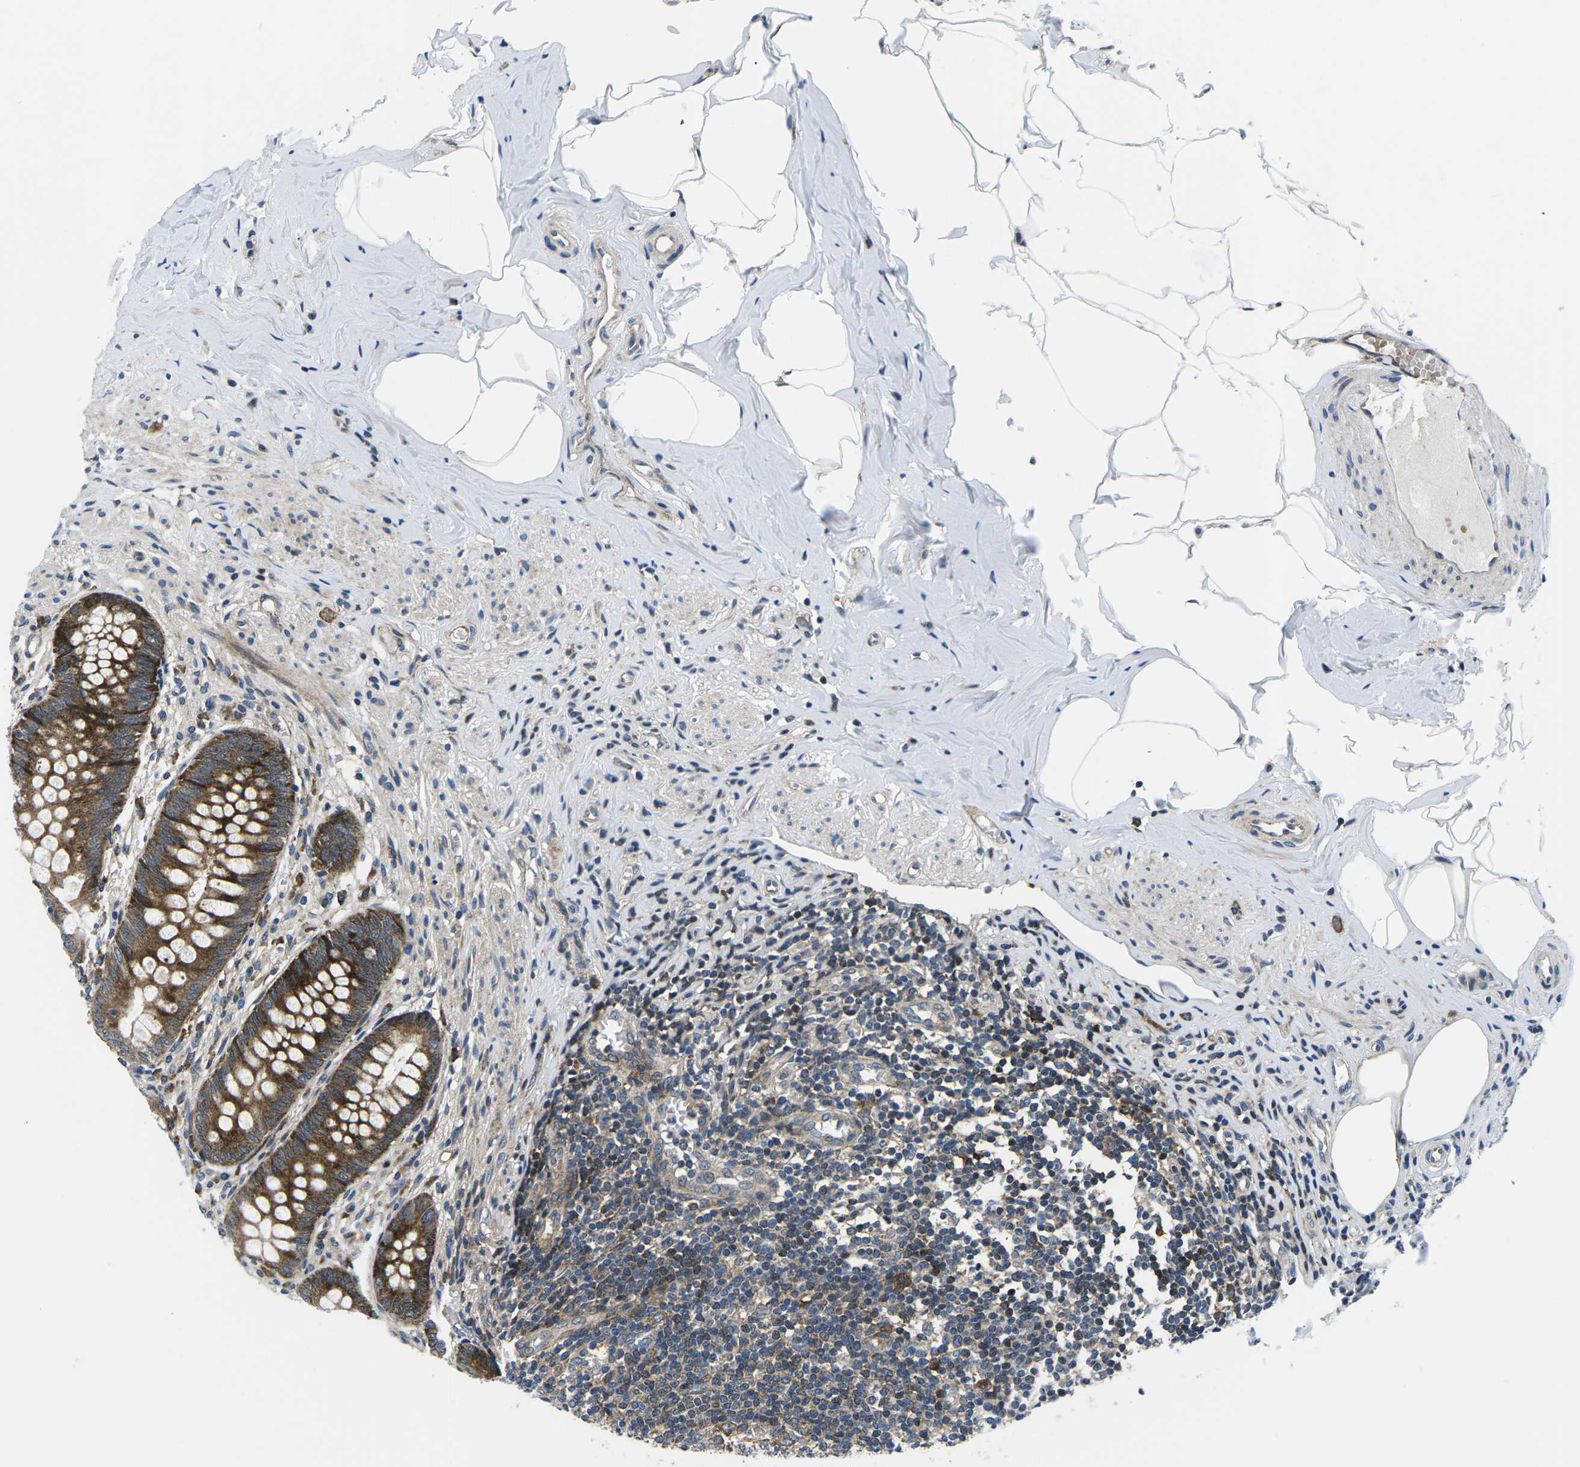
{"staining": {"intensity": "strong", "quantity": ">75%", "location": "cytoplasmic/membranous"}, "tissue": "appendix", "cell_type": "Glandular cells", "image_type": "normal", "snomed": [{"axis": "morphology", "description": "Normal tissue, NOS"}, {"axis": "topography", "description": "Appendix"}], "caption": "Brown immunohistochemical staining in unremarkable appendix exhibits strong cytoplasmic/membranous expression in about >75% of glandular cells.", "gene": "EIF4E", "patient": {"sex": "male", "age": 56}}